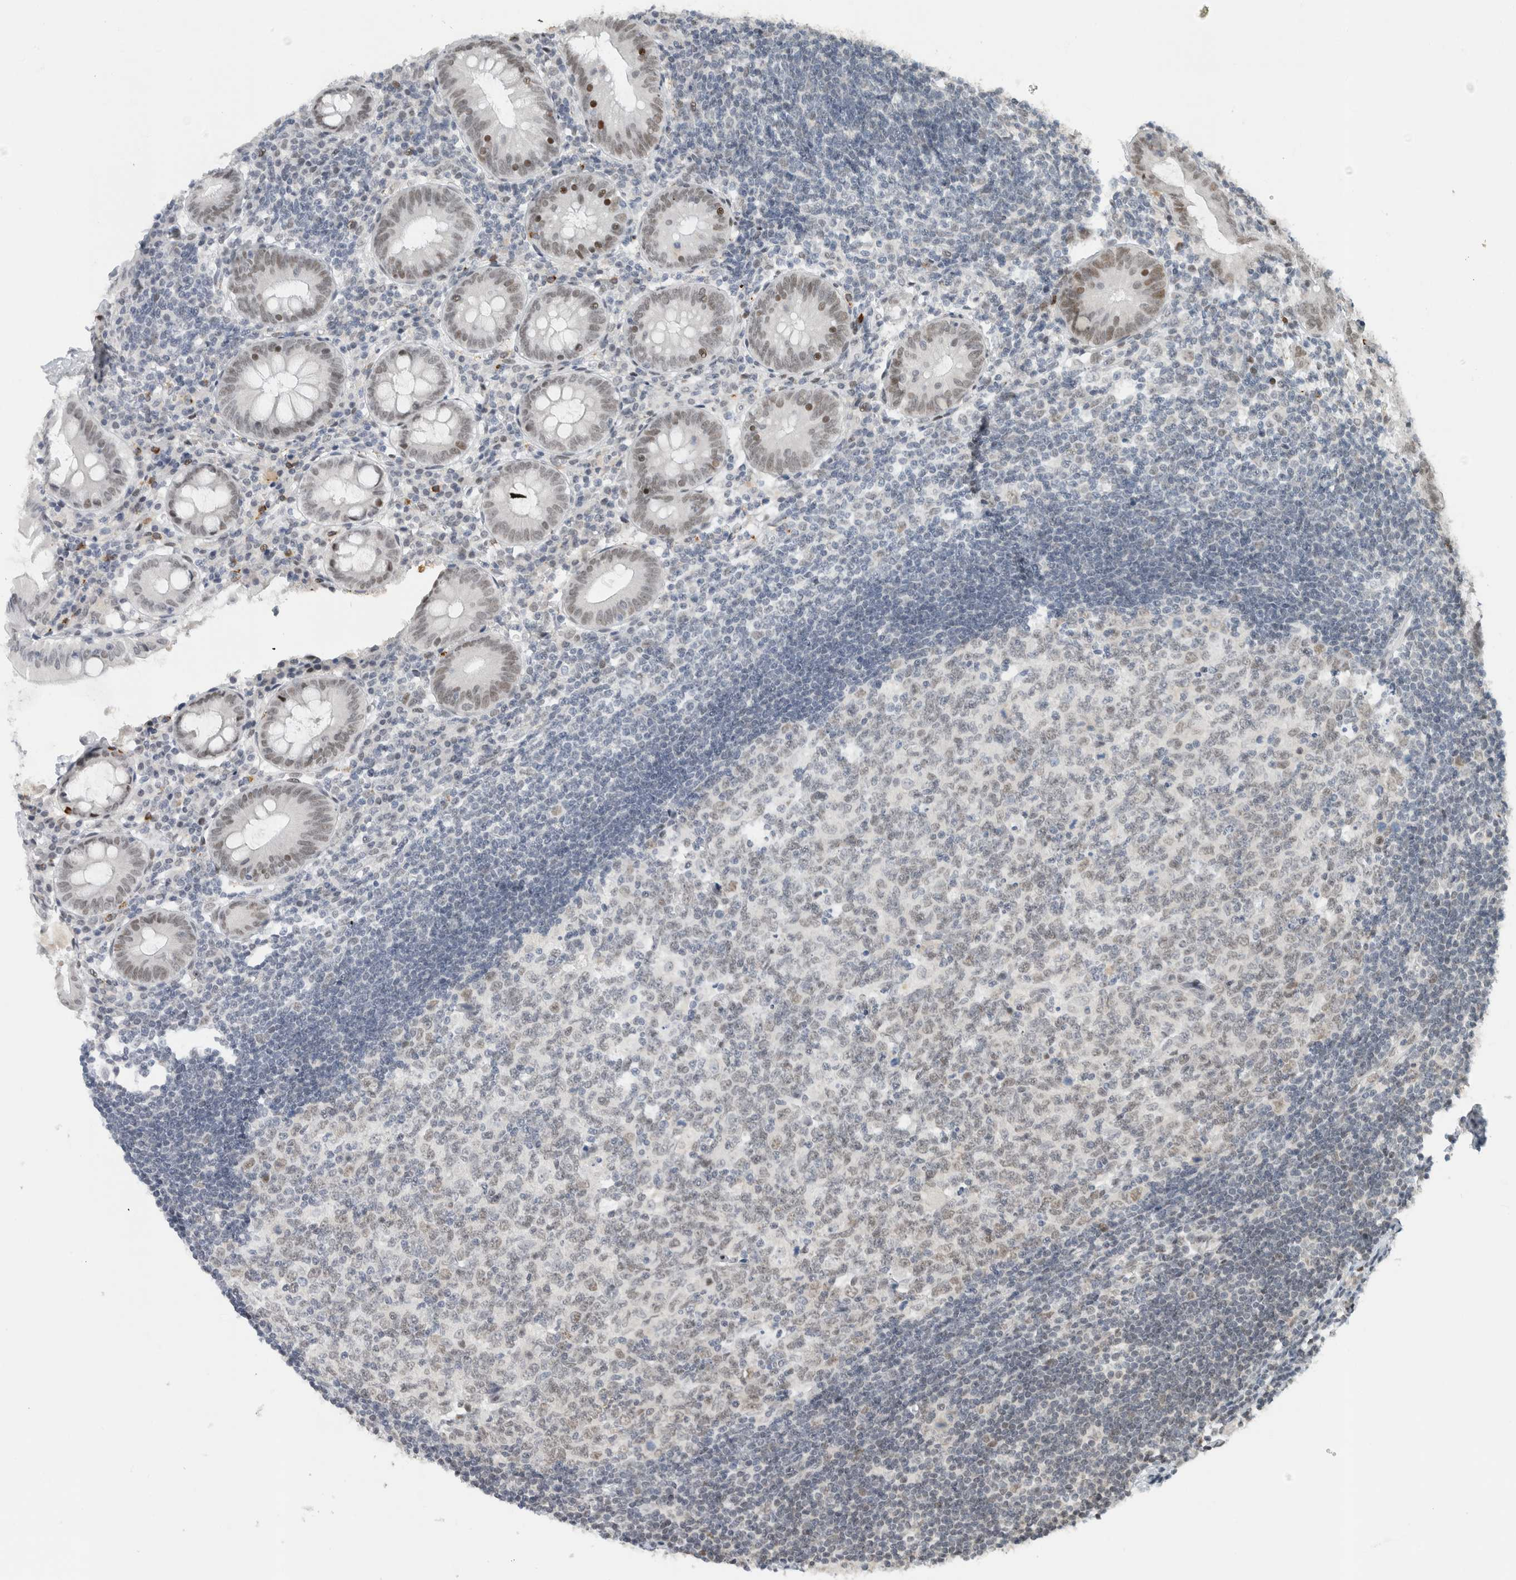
{"staining": {"intensity": "moderate", "quantity": ">75%", "location": "nuclear"}, "tissue": "appendix", "cell_type": "Glandular cells", "image_type": "normal", "snomed": [{"axis": "morphology", "description": "Normal tissue, NOS"}, {"axis": "topography", "description": "Appendix"}], "caption": "The micrograph exhibits immunohistochemical staining of normal appendix. There is moderate nuclear staining is seen in about >75% of glandular cells. The protein is shown in brown color, while the nuclei are stained blue.", "gene": "HNRNPR", "patient": {"sex": "female", "age": 54}}